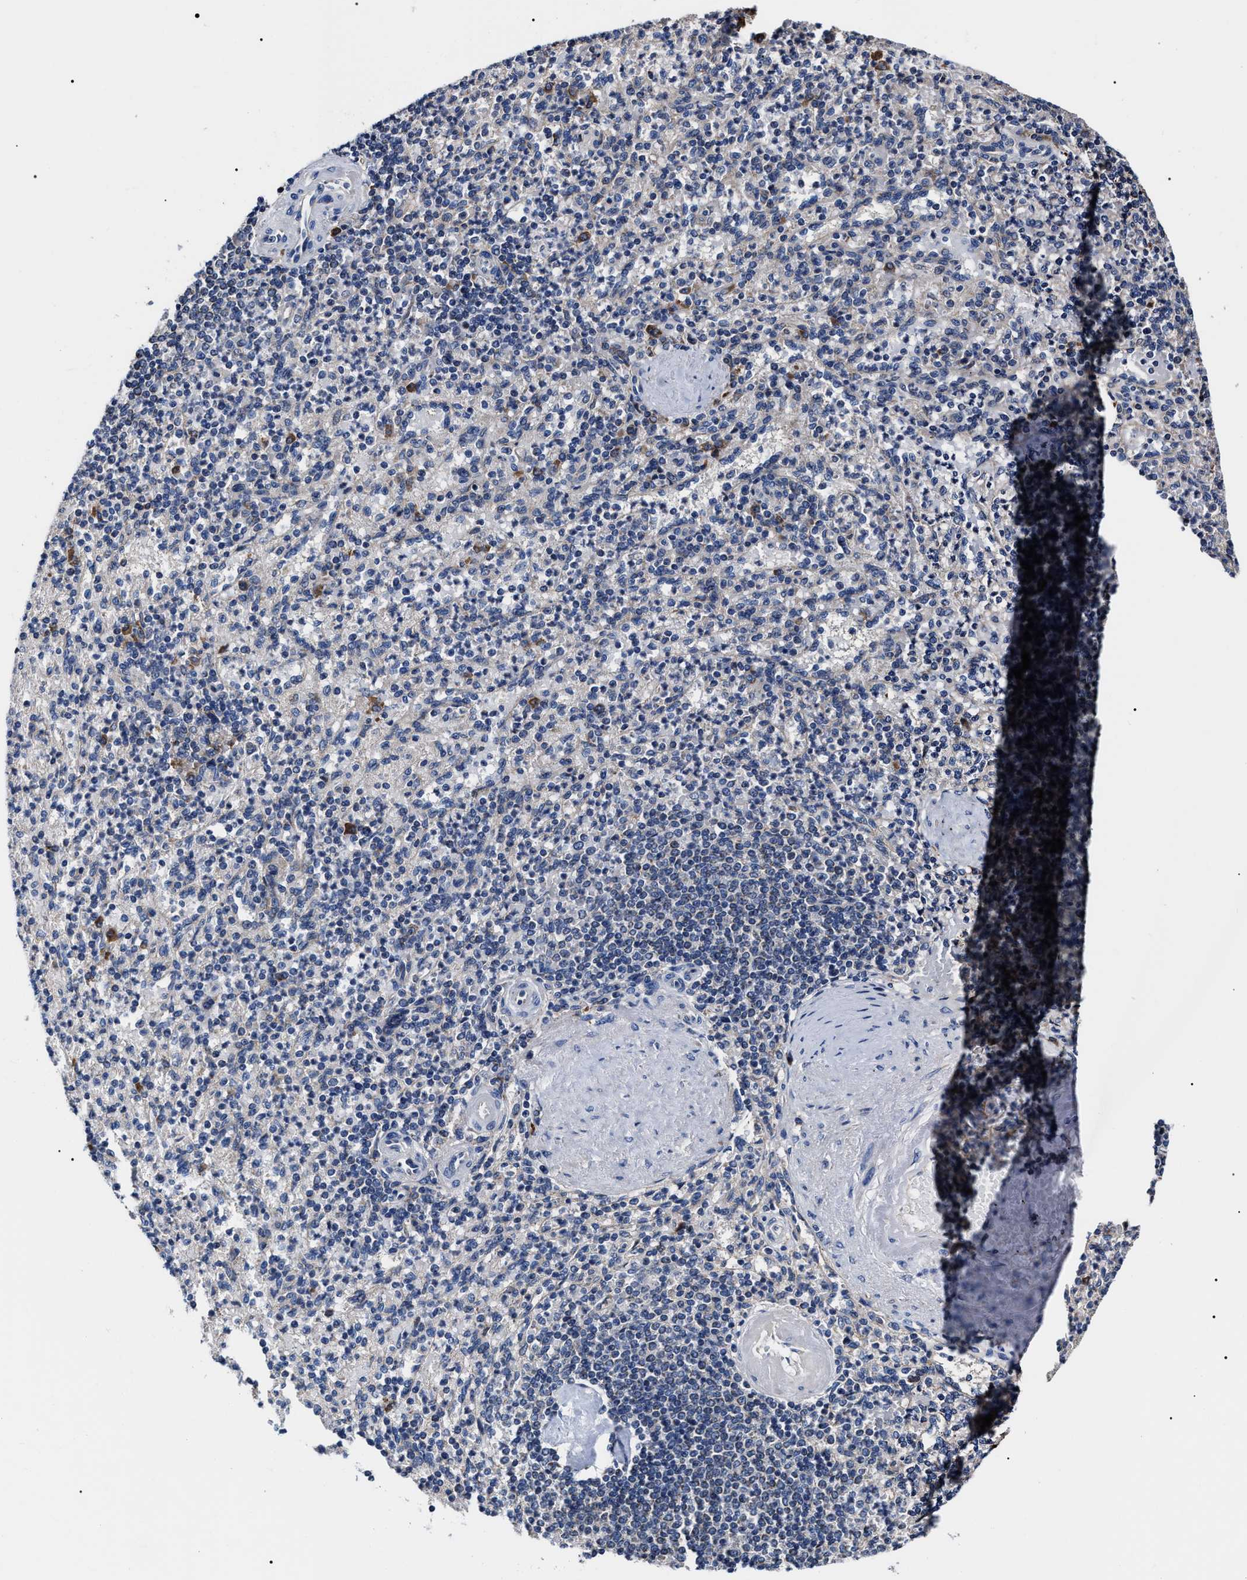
{"staining": {"intensity": "moderate", "quantity": "<25%", "location": "cytoplasmic/membranous"}, "tissue": "spleen", "cell_type": "Cells in red pulp", "image_type": "normal", "snomed": [{"axis": "morphology", "description": "Normal tissue, NOS"}, {"axis": "topography", "description": "Spleen"}], "caption": "DAB (3,3'-diaminobenzidine) immunohistochemical staining of unremarkable spleen displays moderate cytoplasmic/membranous protein staining in about <25% of cells in red pulp.", "gene": "MACC1", "patient": {"sex": "female", "age": 74}}